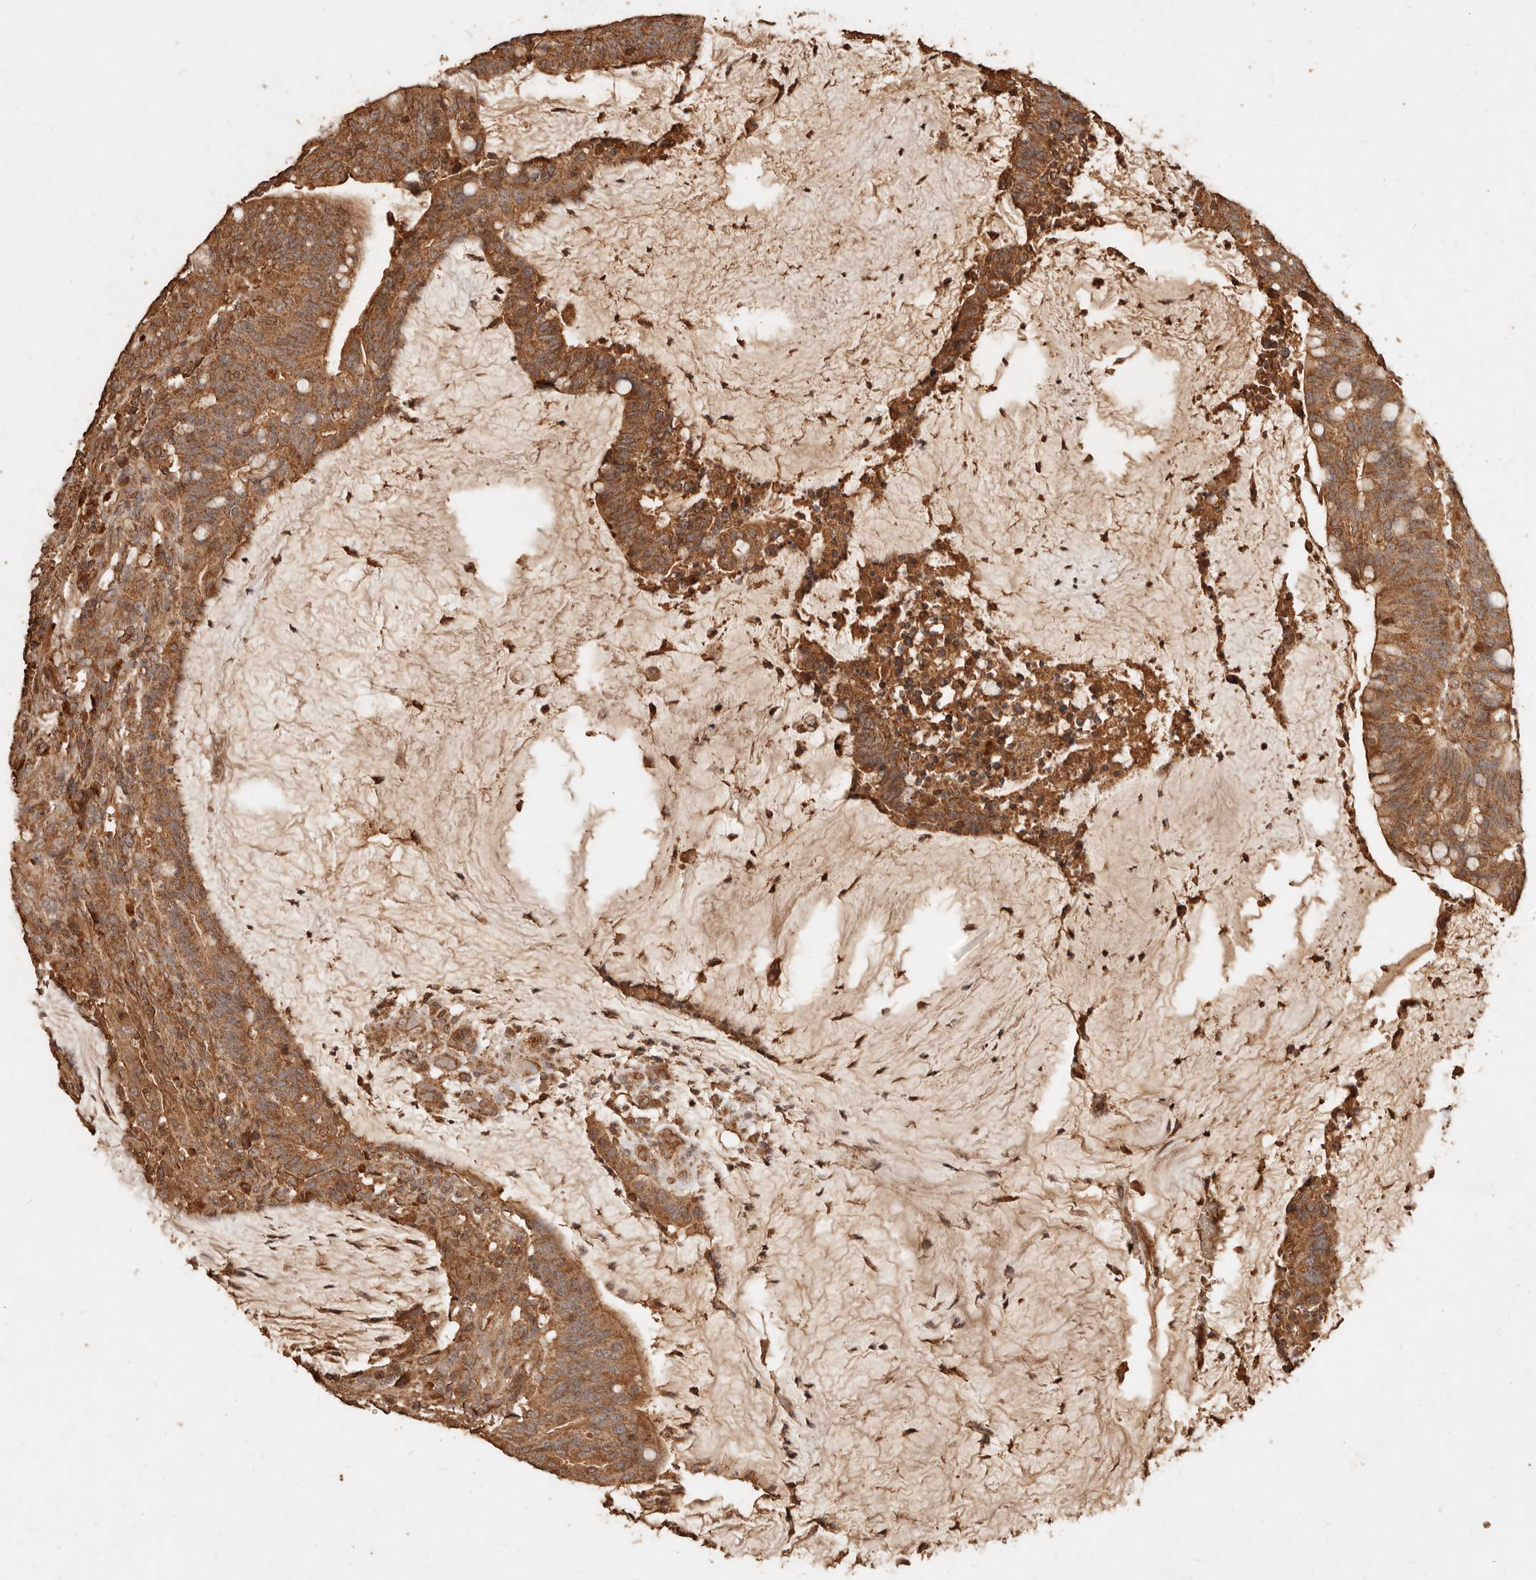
{"staining": {"intensity": "moderate", "quantity": ">75%", "location": "cytoplasmic/membranous"}, "tissue": "colorectal cancer", "cell_type": "Tumor cells", "image_type": "cancer", "snomed": [{"axis": "morphology", "description": "Adenocarcinoma, NOS"}, {"axis": "topography", "description": "Colon"}], "caption": "A brown stain labels moderate cytoplasmic/membranous staining of a protein in colorectal cancer (adenocarcinoma) tumor cells.", "gene": "FAM180B", "patient": {"sex": "female", "age": 66}}